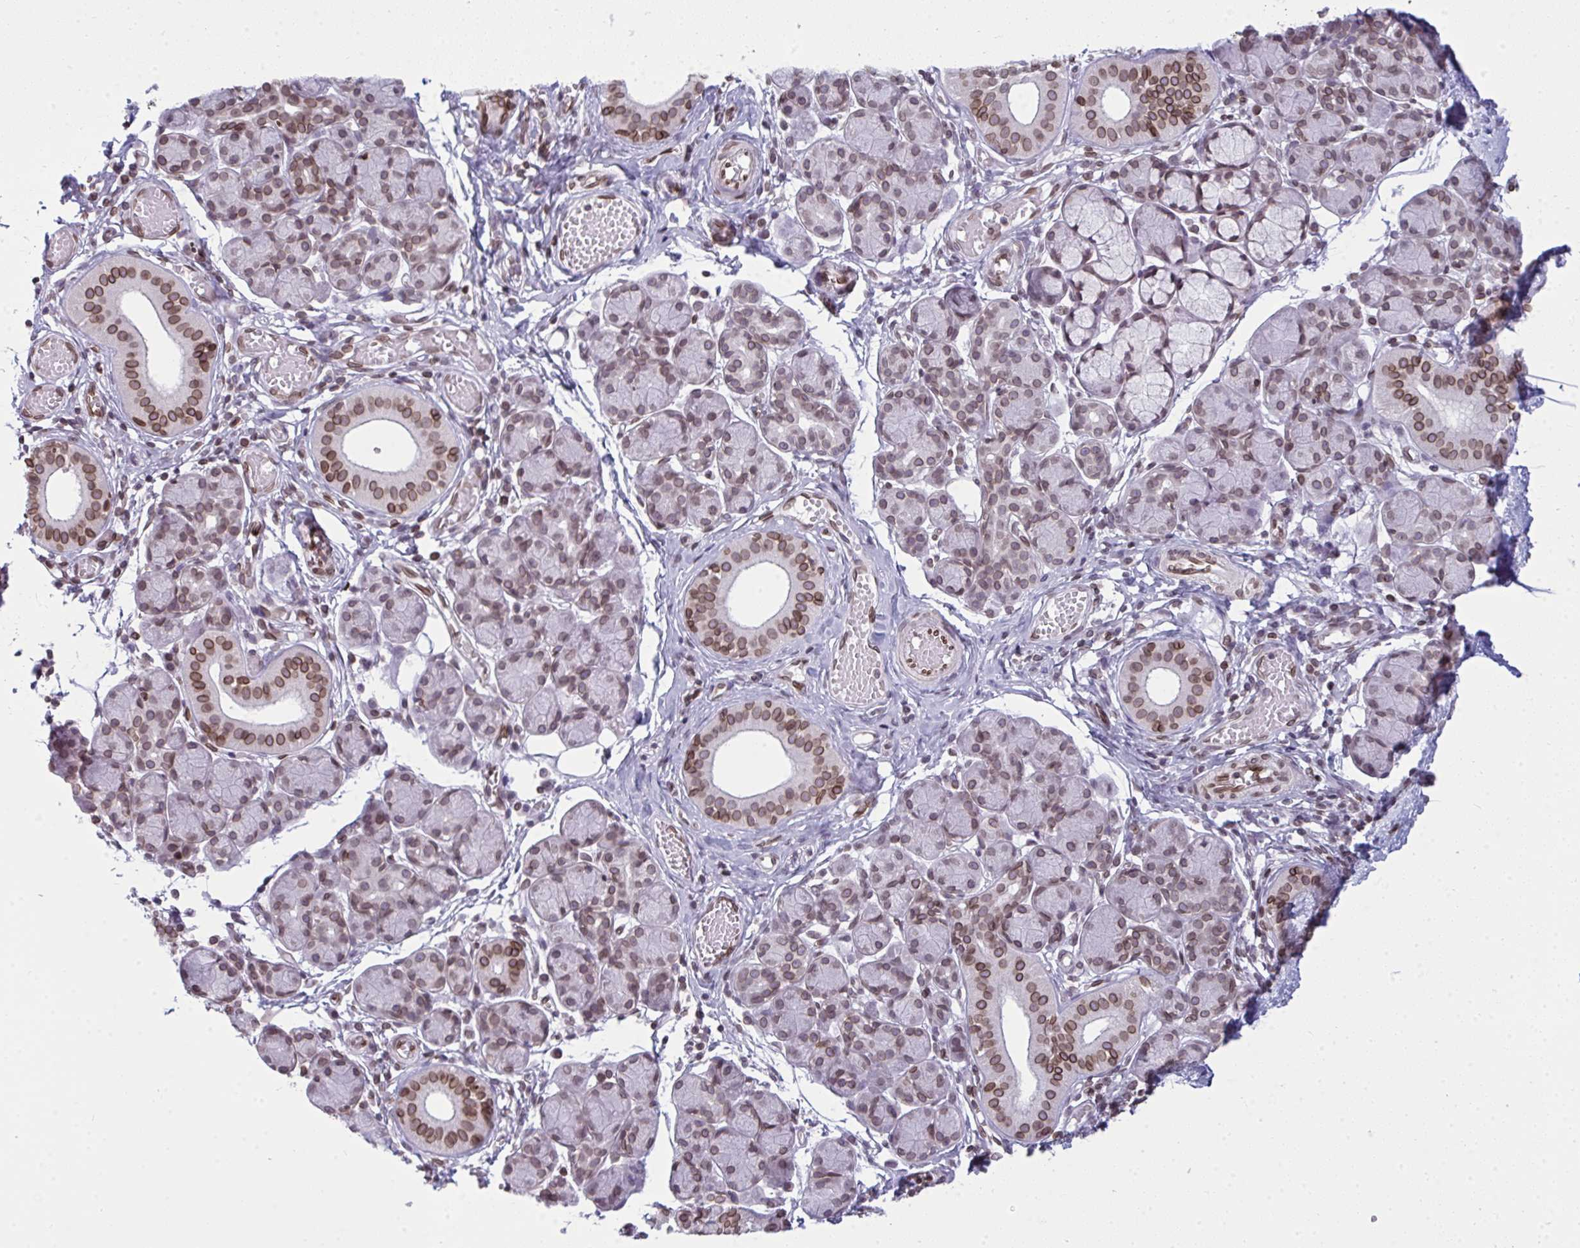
{"staining": {"intensity": "moderate", "quantity": "25%-75%", "location": "cytoplasmic/membranous,nuclear"}, "tissue": "salivary gland", "cell_type": "Glandular cells", "image_type": "normal", "snomed": [{"axis": "morphology", "description": "Normal tissue, NOS"}, {"axis": "morphology", "description": "Inflammation, NOS"}, {"axis": "topography", "description": "Lymph node"}, {"axis": "topography", "description": "Salivary gland"}], "caption": "DAB immunohistochemical staining of normal human salivary gland reveals moderate cytoplasmic/membranous,nuclear protein staining in about 25%-75% of glandular cells.", "gene": "LMNB2", "patient": {"sex": "male", "age": 3}}